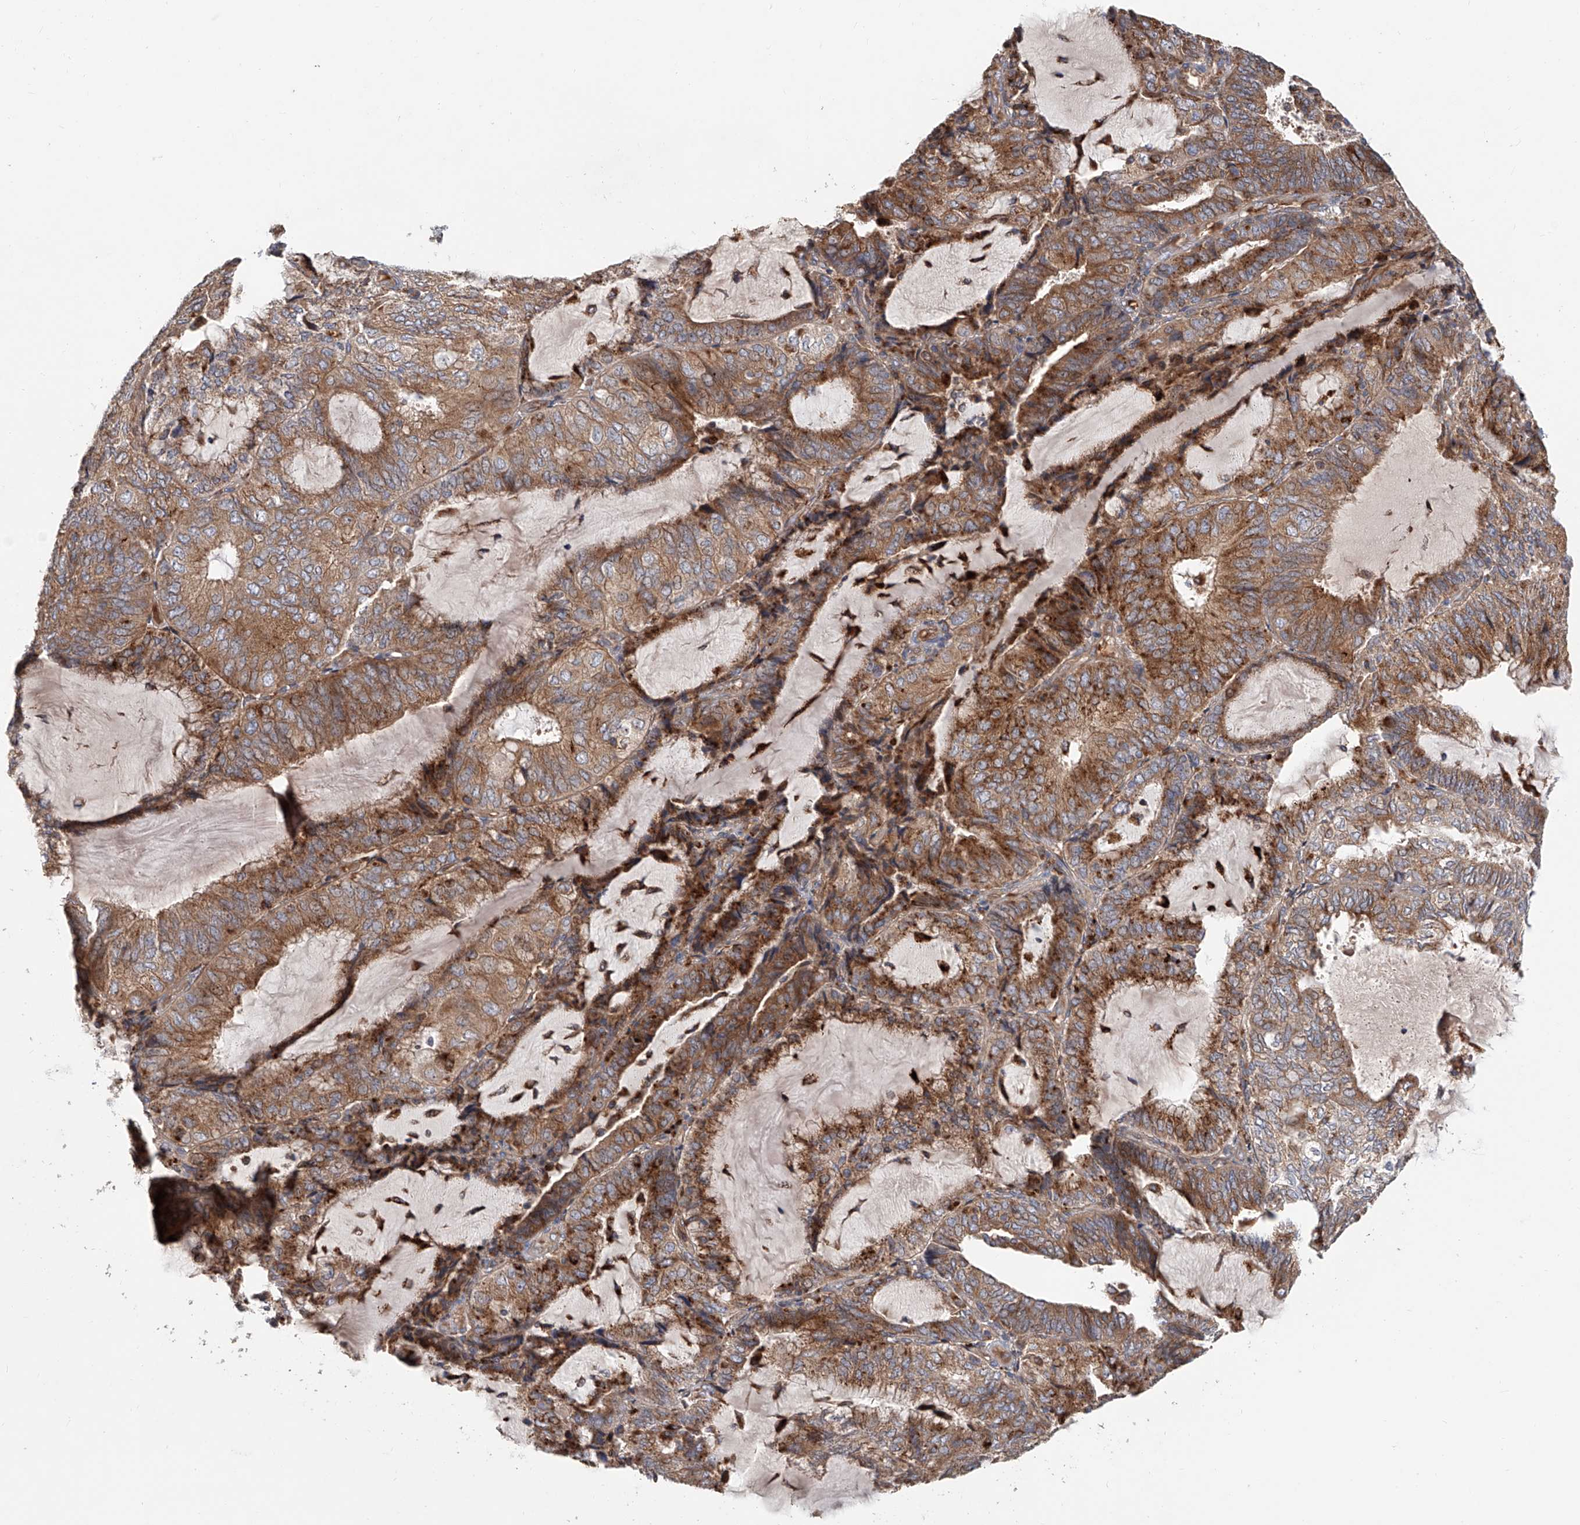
{"staining": {"intensity": "moderate", "quantity": ">75%", "location": "cytoplasmic/membranous"}, "tissue": "endometrial cancer", "cell_type": "Tumor cells", "image_type": "cancer", "snomed": [{"axis": "morphology", "description": "Adenocarcinoma, NOS"}, {"axis": "topography", "description": "Endometrium"}], "caption": "A high-resolution photomicrograph shows IHC staining of endometrial adenocarcinoma, which displays moderate cytoplasmic/membranous staining in approximately >75% of tumor cells.", "gene": "HGSNAT", "patient": {"sex": "female", "age": 81}}